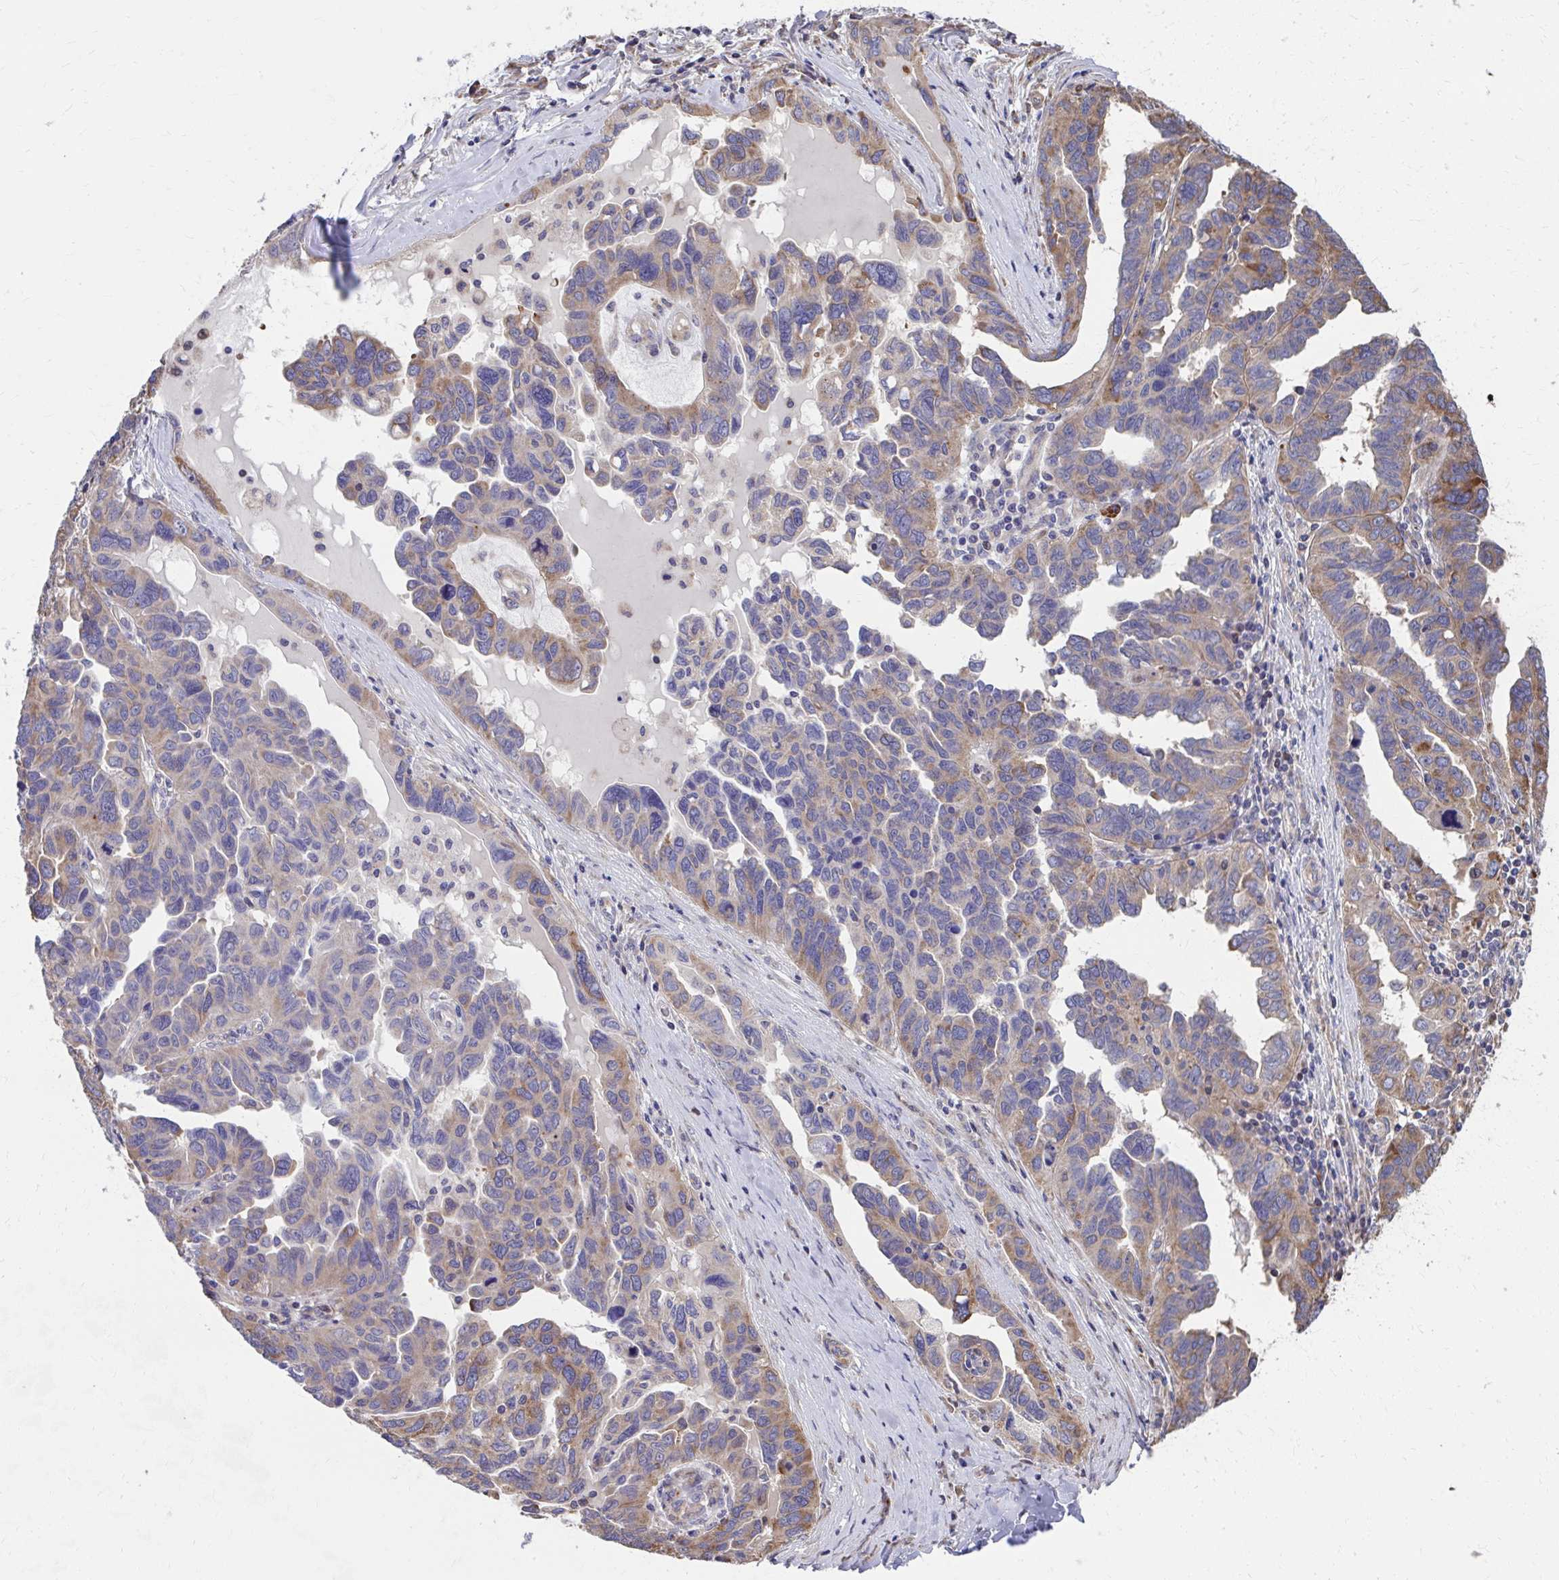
{"staining": {"intensity": "moderate", "quantity": "<25%", "location": "cytoplasmic/membranous"}, "tissue": "ovarian cancer", "cell_type": "Tumor cells", "image_type": "cancer", "snomed": [{"axis": "morphology", "description": "Cystadenocarcinoma, serous, NOS"}, {"axis": "topography", "description": "Ovary"}], "caption": "The histopathology image displays immunohistochemical staining of ovarian serous cystadenocarcinoma. There is moderate cytoplasmic/membranous positivity is identified in about <25% of tumor cells.", "gene": "ZNF778", "patient": {"sex": "female", "age": 64}}